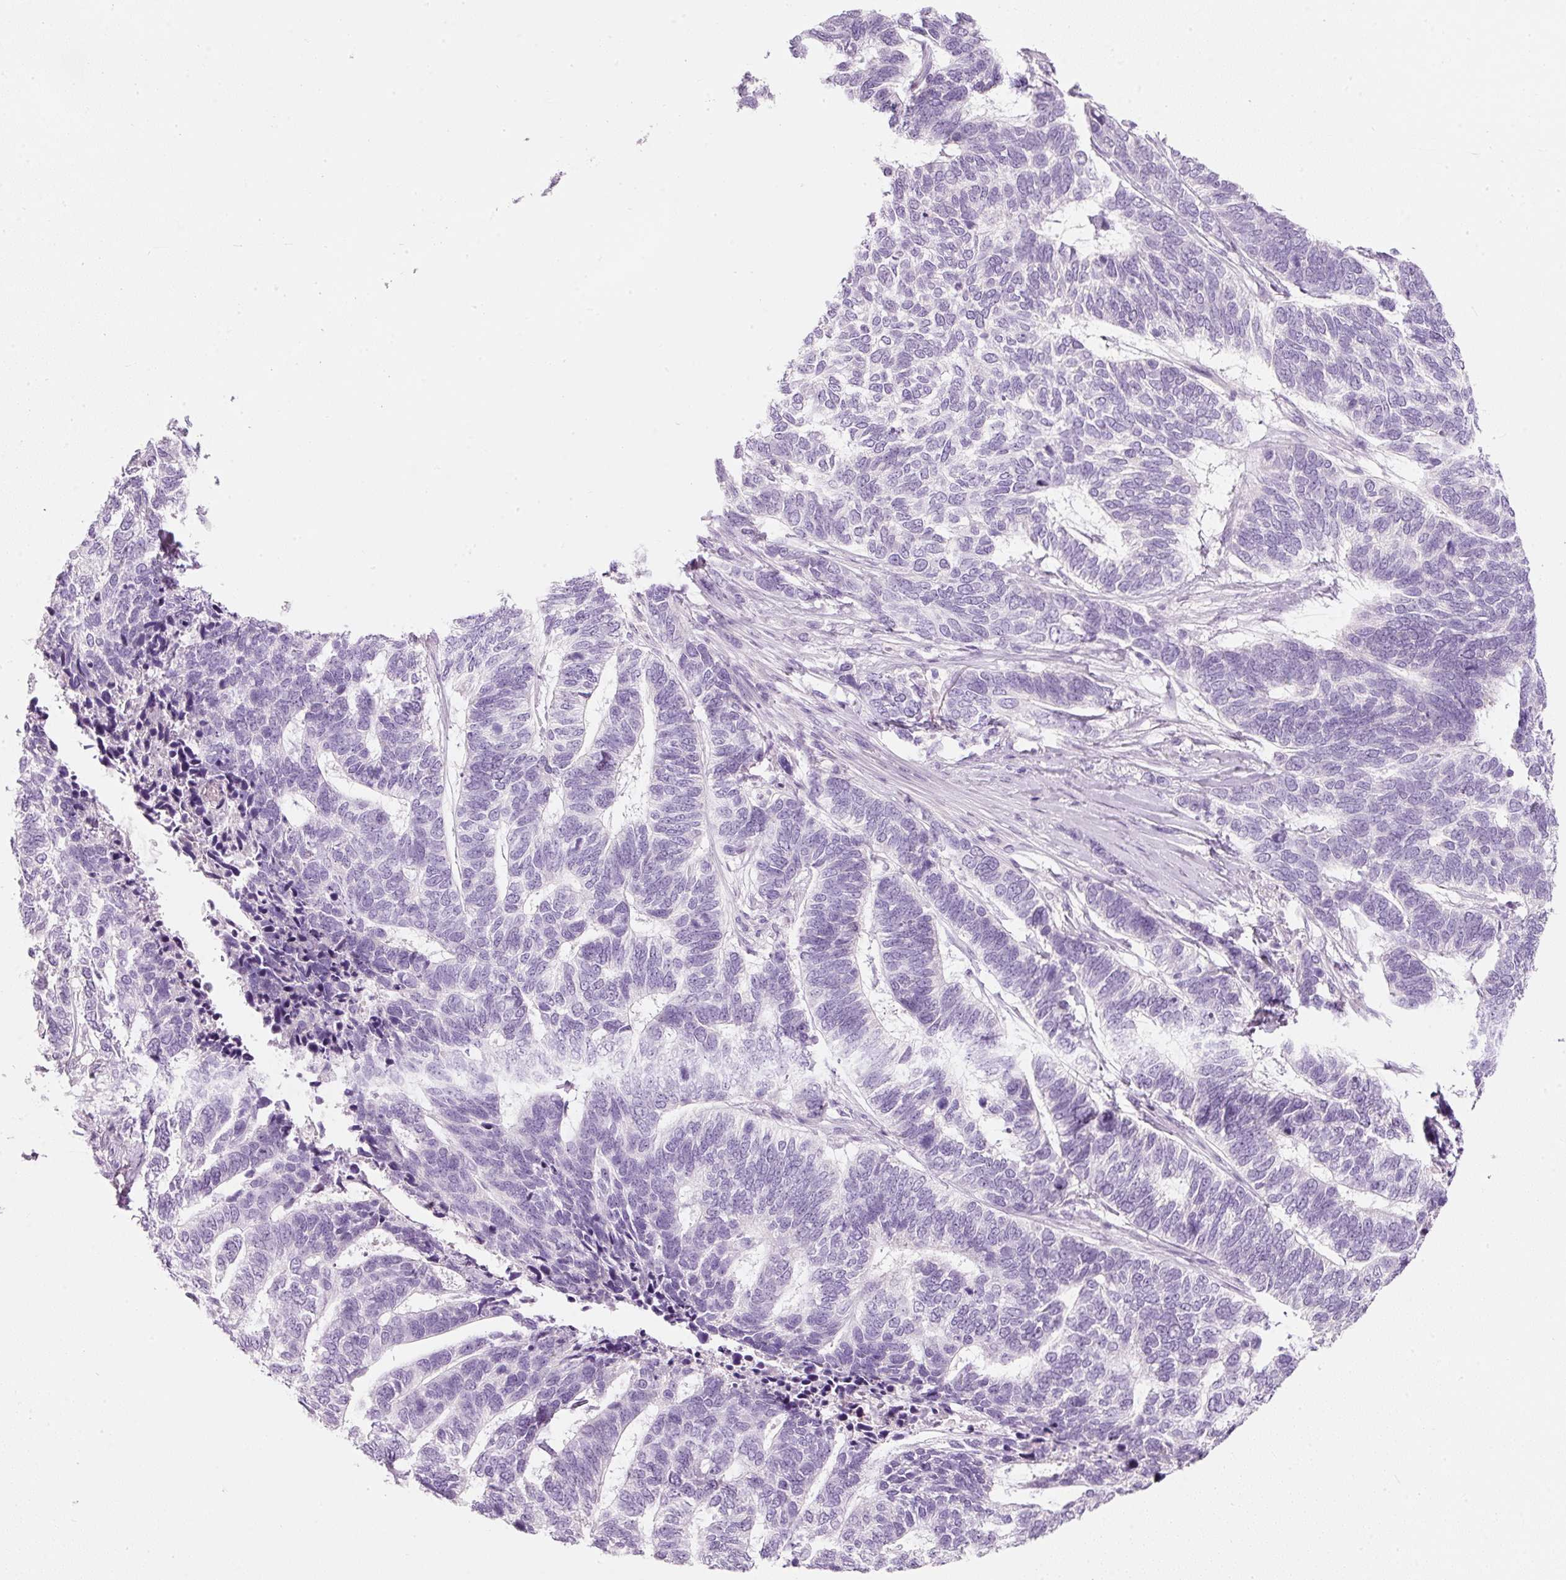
{"staining": {"intensity": "negative", "quantity": "none", "location": "none"}, "tissue": "skin cancer", "cell_type": "Tumor cells", "image_type": "cancer", "snomed": [{"axis": "morphology", "description": "Basal cell carcinoma"}, {"axis": "topography", "description": "Skin"}], "caption": "Immunohistochemical staining of skin basal cell carcinoma shows no significant positivity in tumor cells.", "gene": "DNM1", "patient": {"sex": "female", "age": 65}}